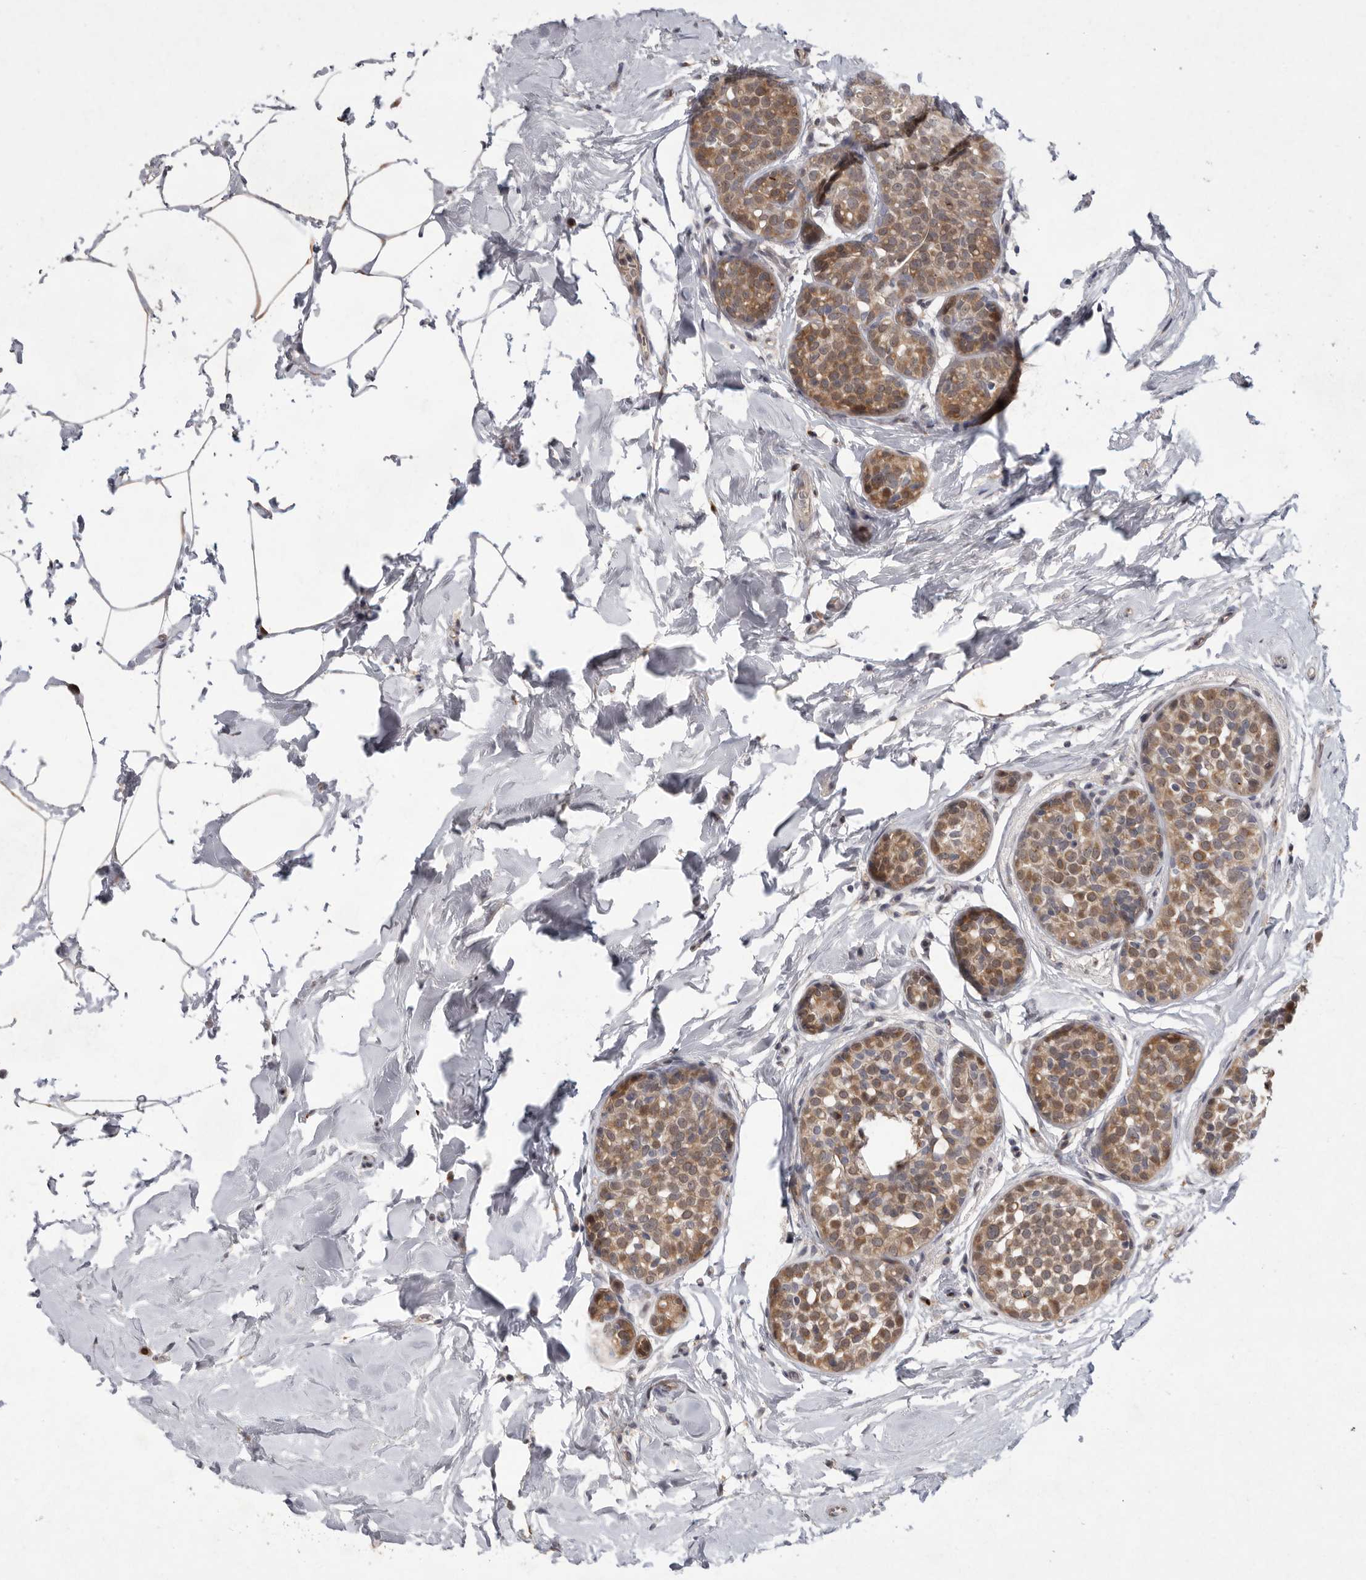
{"staining": {"intensity": "moderate", "quantity": ">75%", "location": "cytoplasmic/membranous"}, "tissue": "breast cancer", "cell_type": "Tumor cells", "image_type": "cancer", "snomed": [{"axis": "morphology", "description": "Duct carcinoma"}, {"axis": "topography", "description": "Breast"}], "caption": "Infiltrating ductal carcinoma (breast) was stained to show a protein in brown. There is medium levels of moderate cytoplasmic/membranous expression in approximately >75% of tumor cells.", "gene": "MAN2A1", "patient": {"sex": "female", "age": 55}}